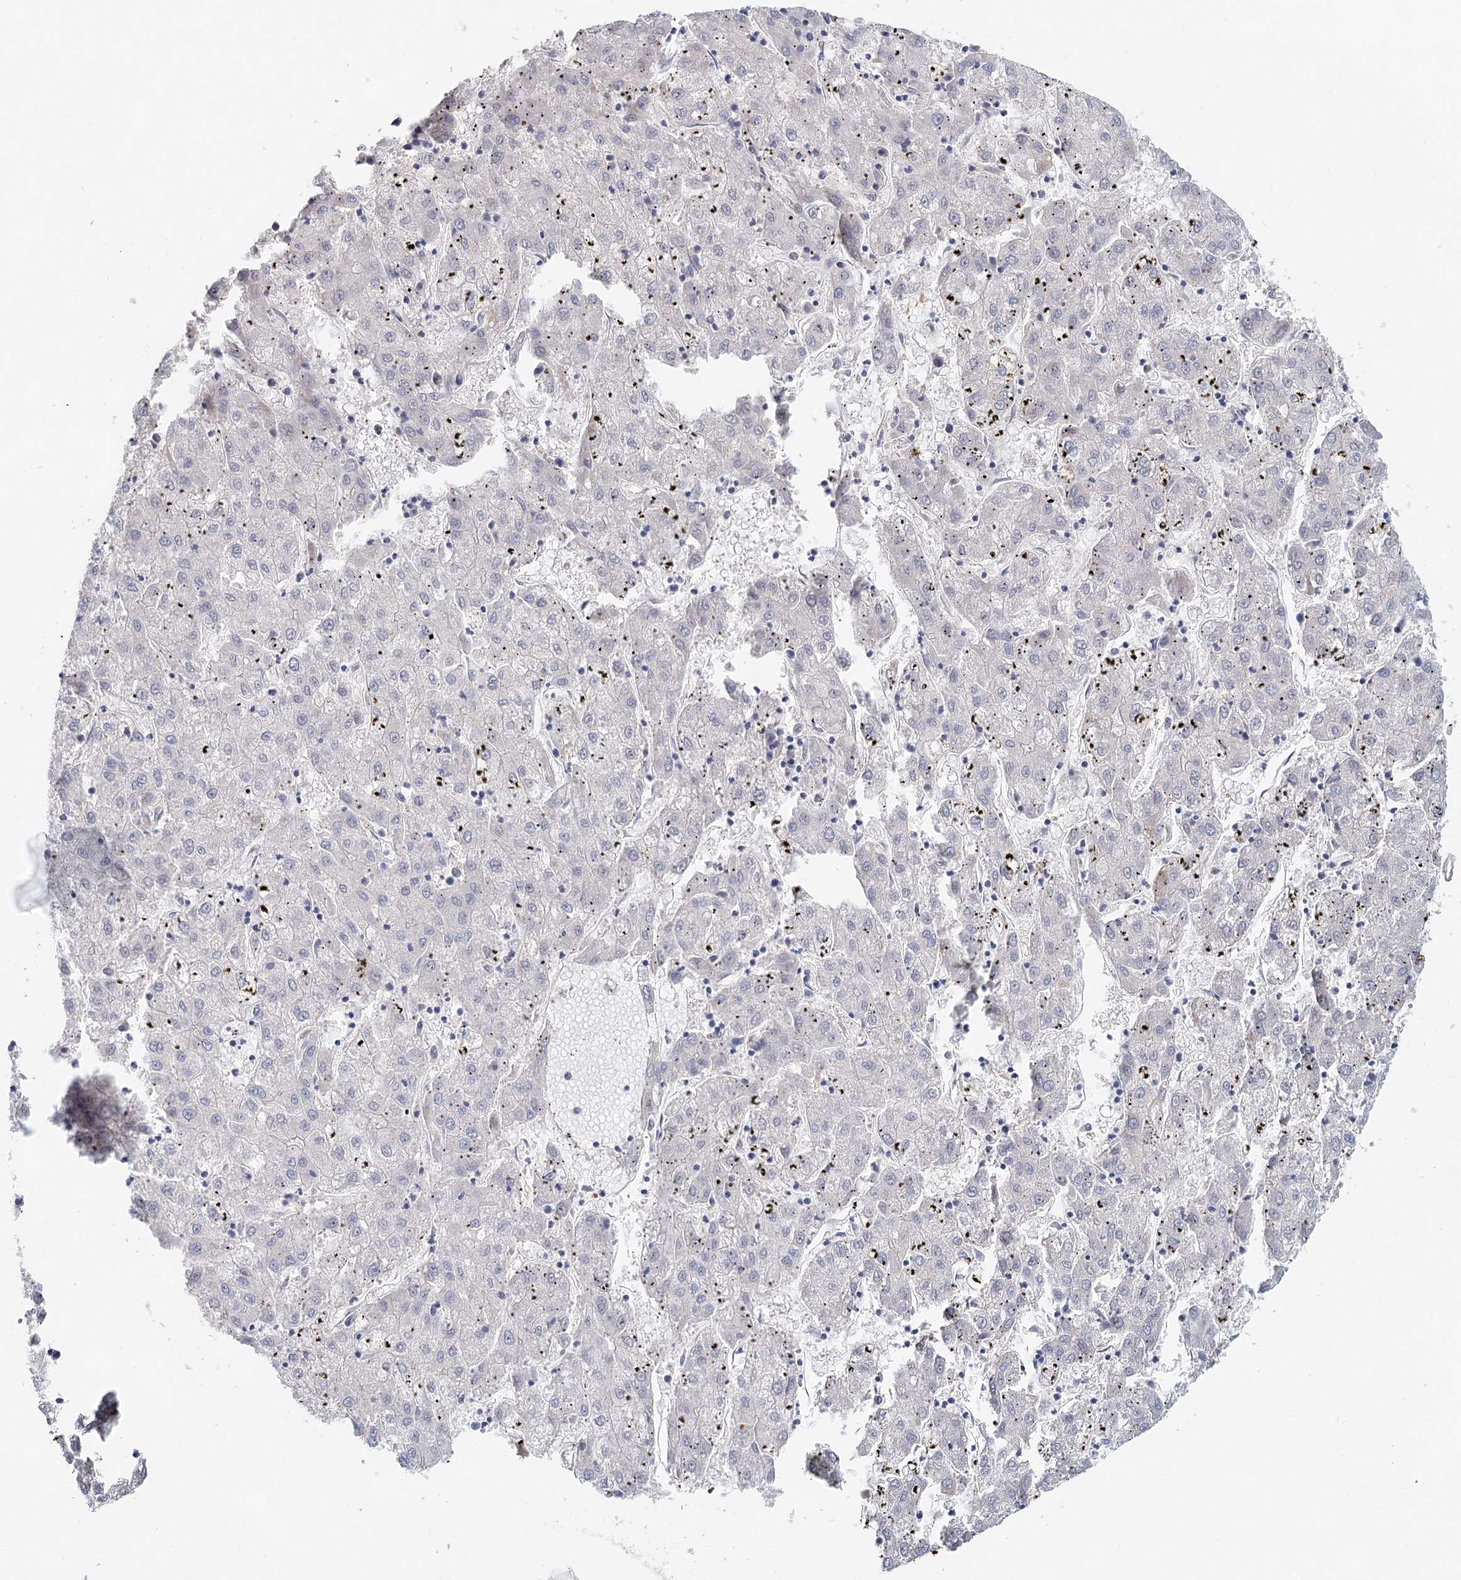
{"staining": {"intensity": "negative", "quantity": "none", "location": "none"}, "tissue": "liver cancer", "cell_type": "Tumor cells", "image_type": "cancer", "snomed": [{"axis": "morphology", "description": "Carcinoma, Hepatocellular, NOS"}, {"axis": "topography", "description": "Liver"}], "caption": "Hepatocellular carcinoma (liver) was stained to show a protein in brown. There is no significant staining in tumor cells. The staining was performed using DAB to visualize the protein expression in brown, while the nuclei were stained in blue with hematoxylin (Magnification: 20x).", "gene": "SLC19A3", "patient": {"sex": "male", "age": 72}}